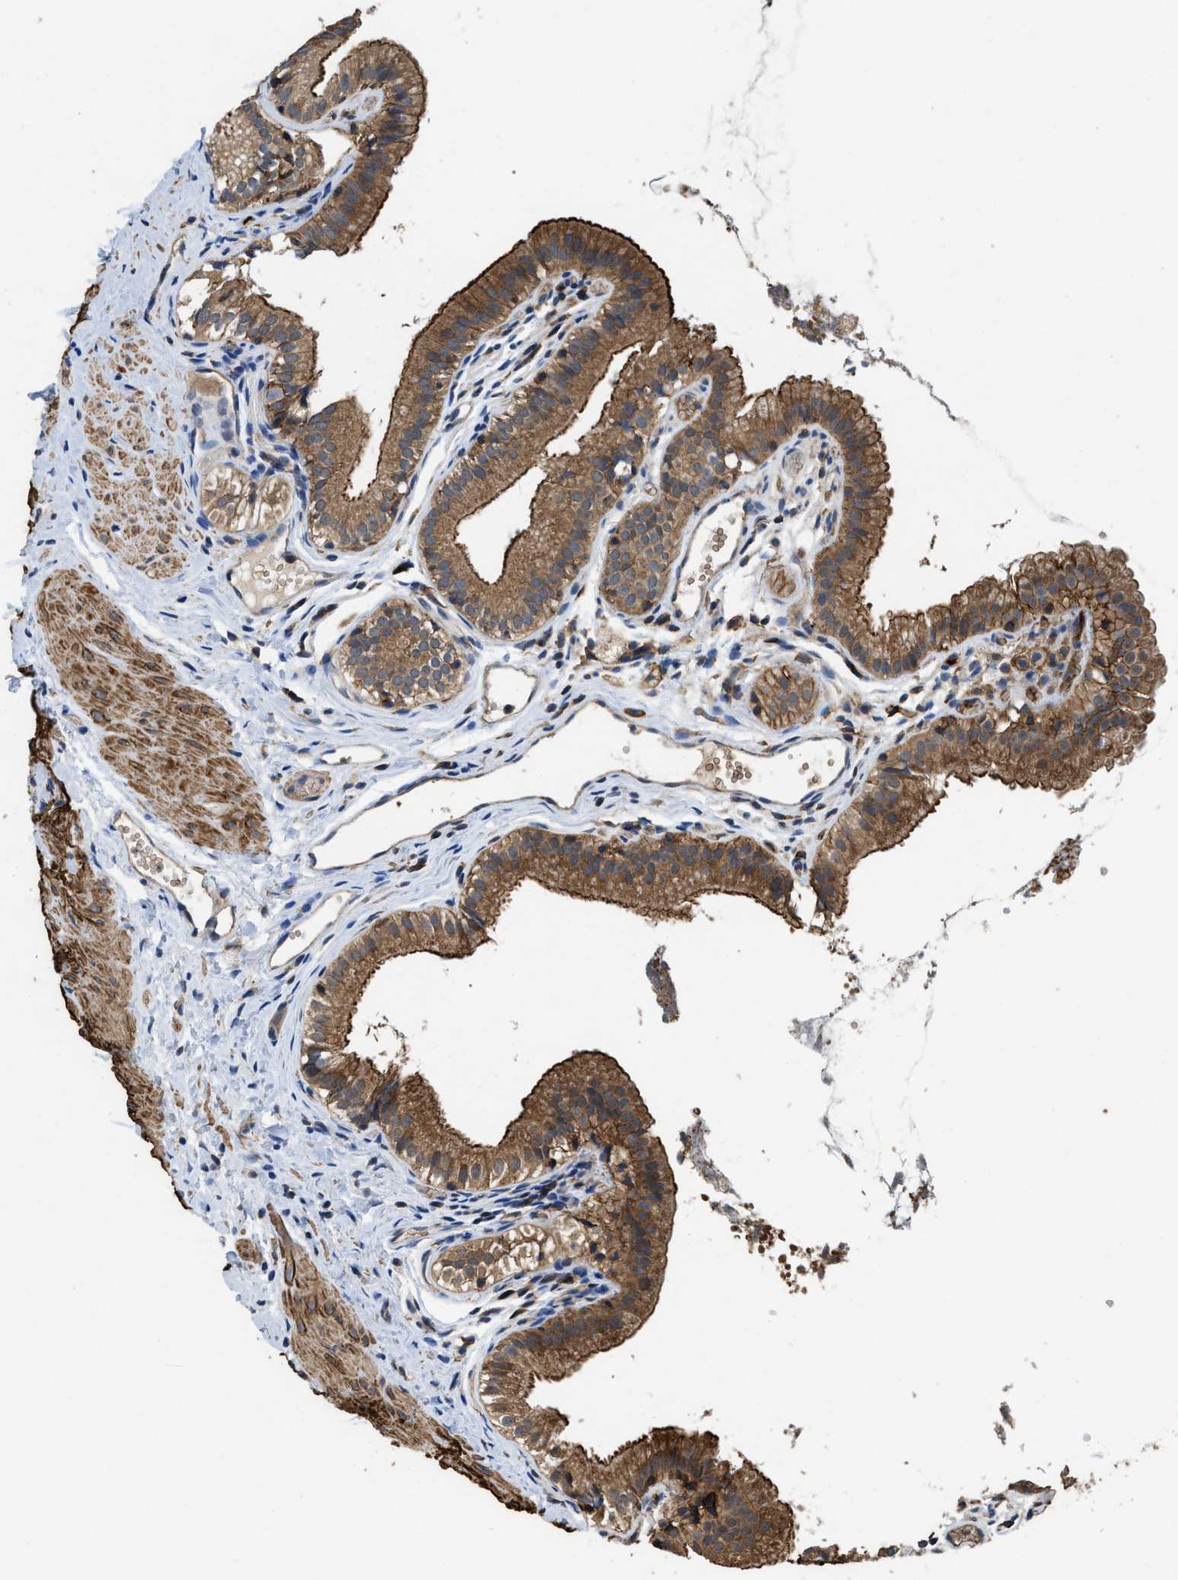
{"staining": {"intensity": "strong", "quantity": ">75%", "location": "cytoplasmic/membranous"}, "tissue": "gallbladder", "cell_type": "Glandular cells", "image_type": "normal", "snomed": [{"axis": "morphology", "description": "Normal tissue, NOS"}, {"axis": "topography", "description": "Gallbladder"}], "caption": "Glandular cells reveal high levels of strong cytoplasmic/membranous staining in about >75% of cells in unremarkable gallbladder.", "gene": "LINGO2", "patient": {"sex": "female", "age": 26}}